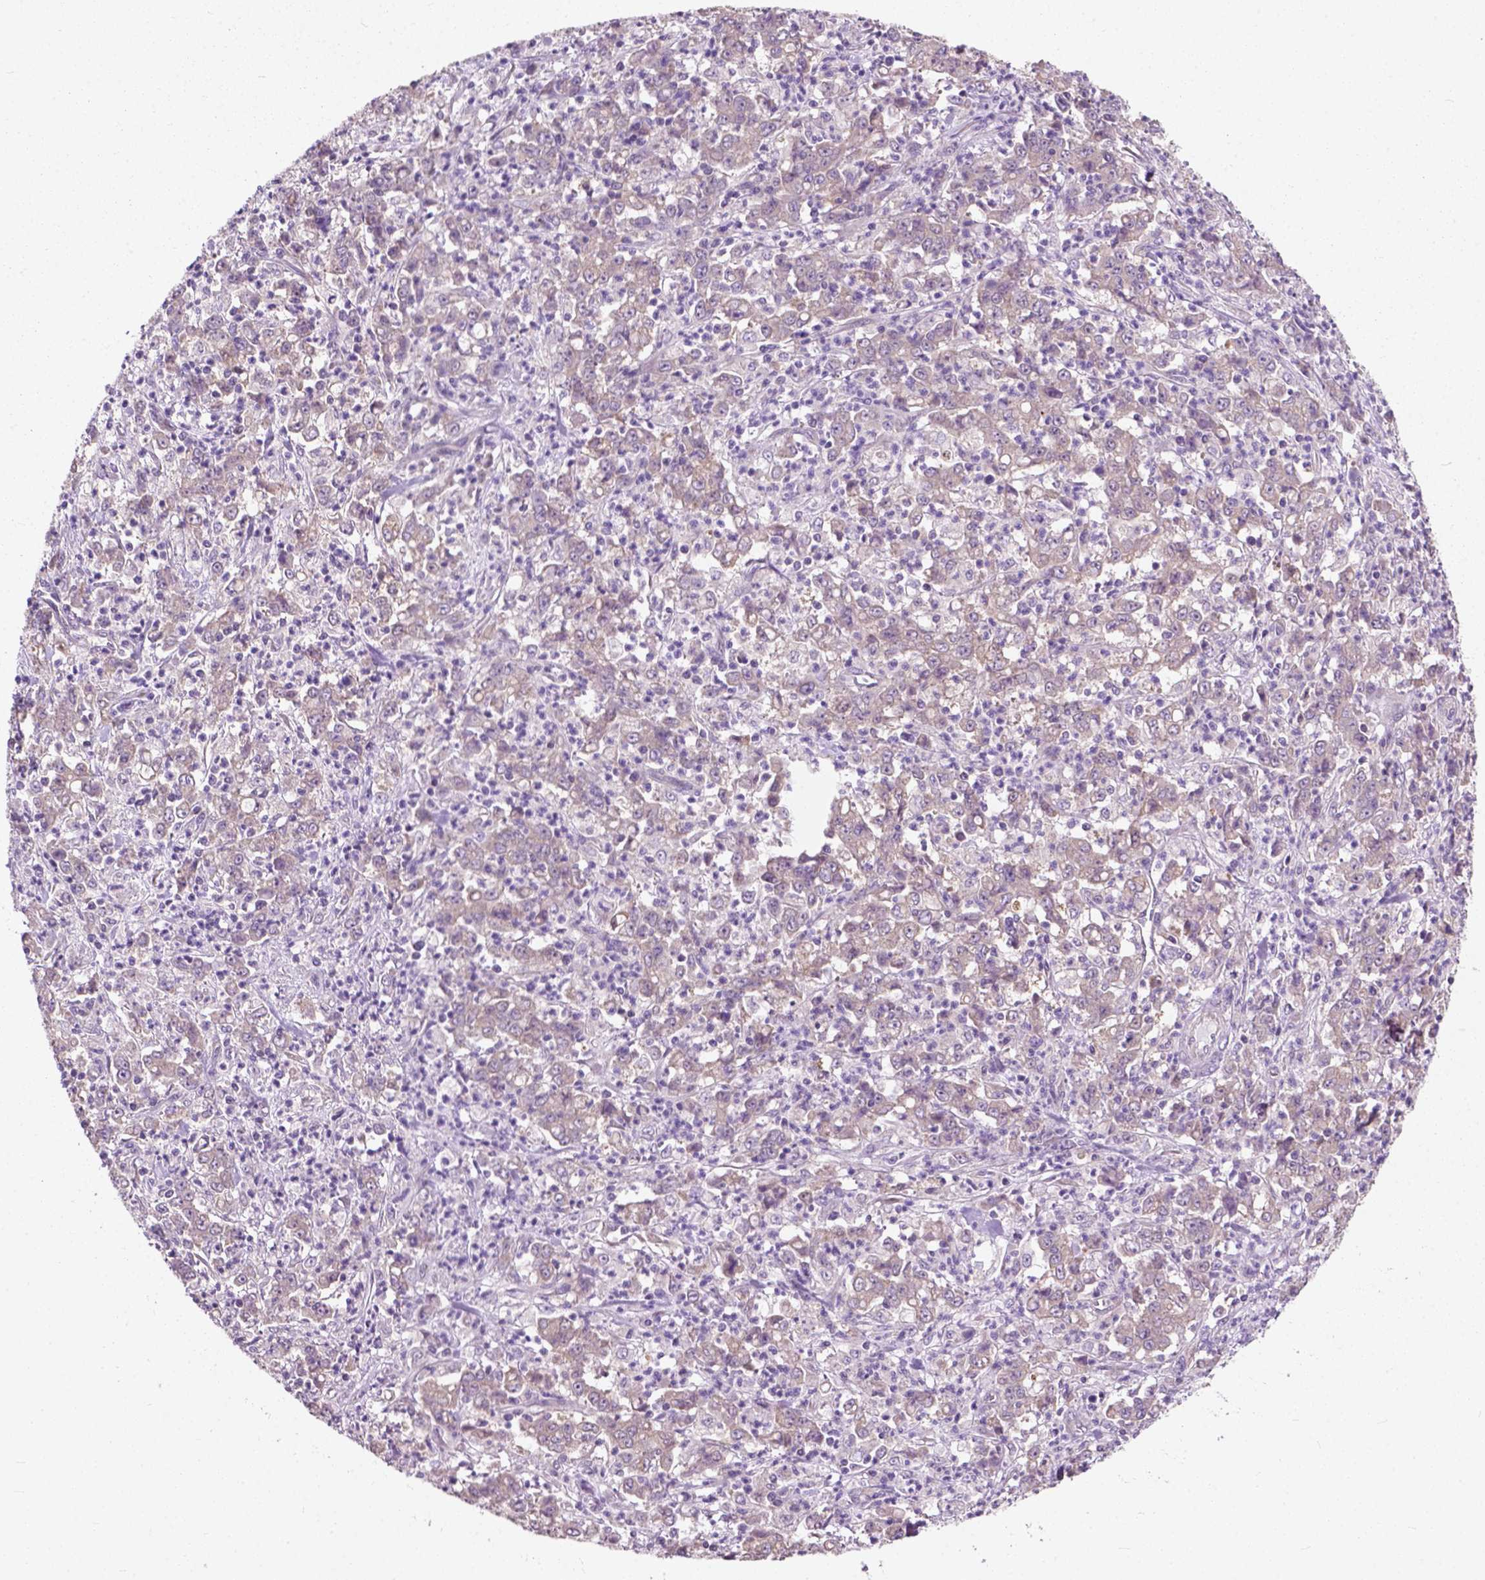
{"staining": {"intensity": "negative", "quantity": "none", "location": "none"}, "tissue": "stomach cancer", "cell_type": "Tumor cells", "image_type": "cancer", "snomed": [{"axis": "morphology", "description": "Adenocarcinoma, NOS"}, {"axis": "topography", "description": "Stomach, lower"}], "caption": "The photomicrograph demonstrates no staining of tumor cells in stomach cancer.", "gene": "MZT1", "patient": {"sex": "female", "age": 71}}